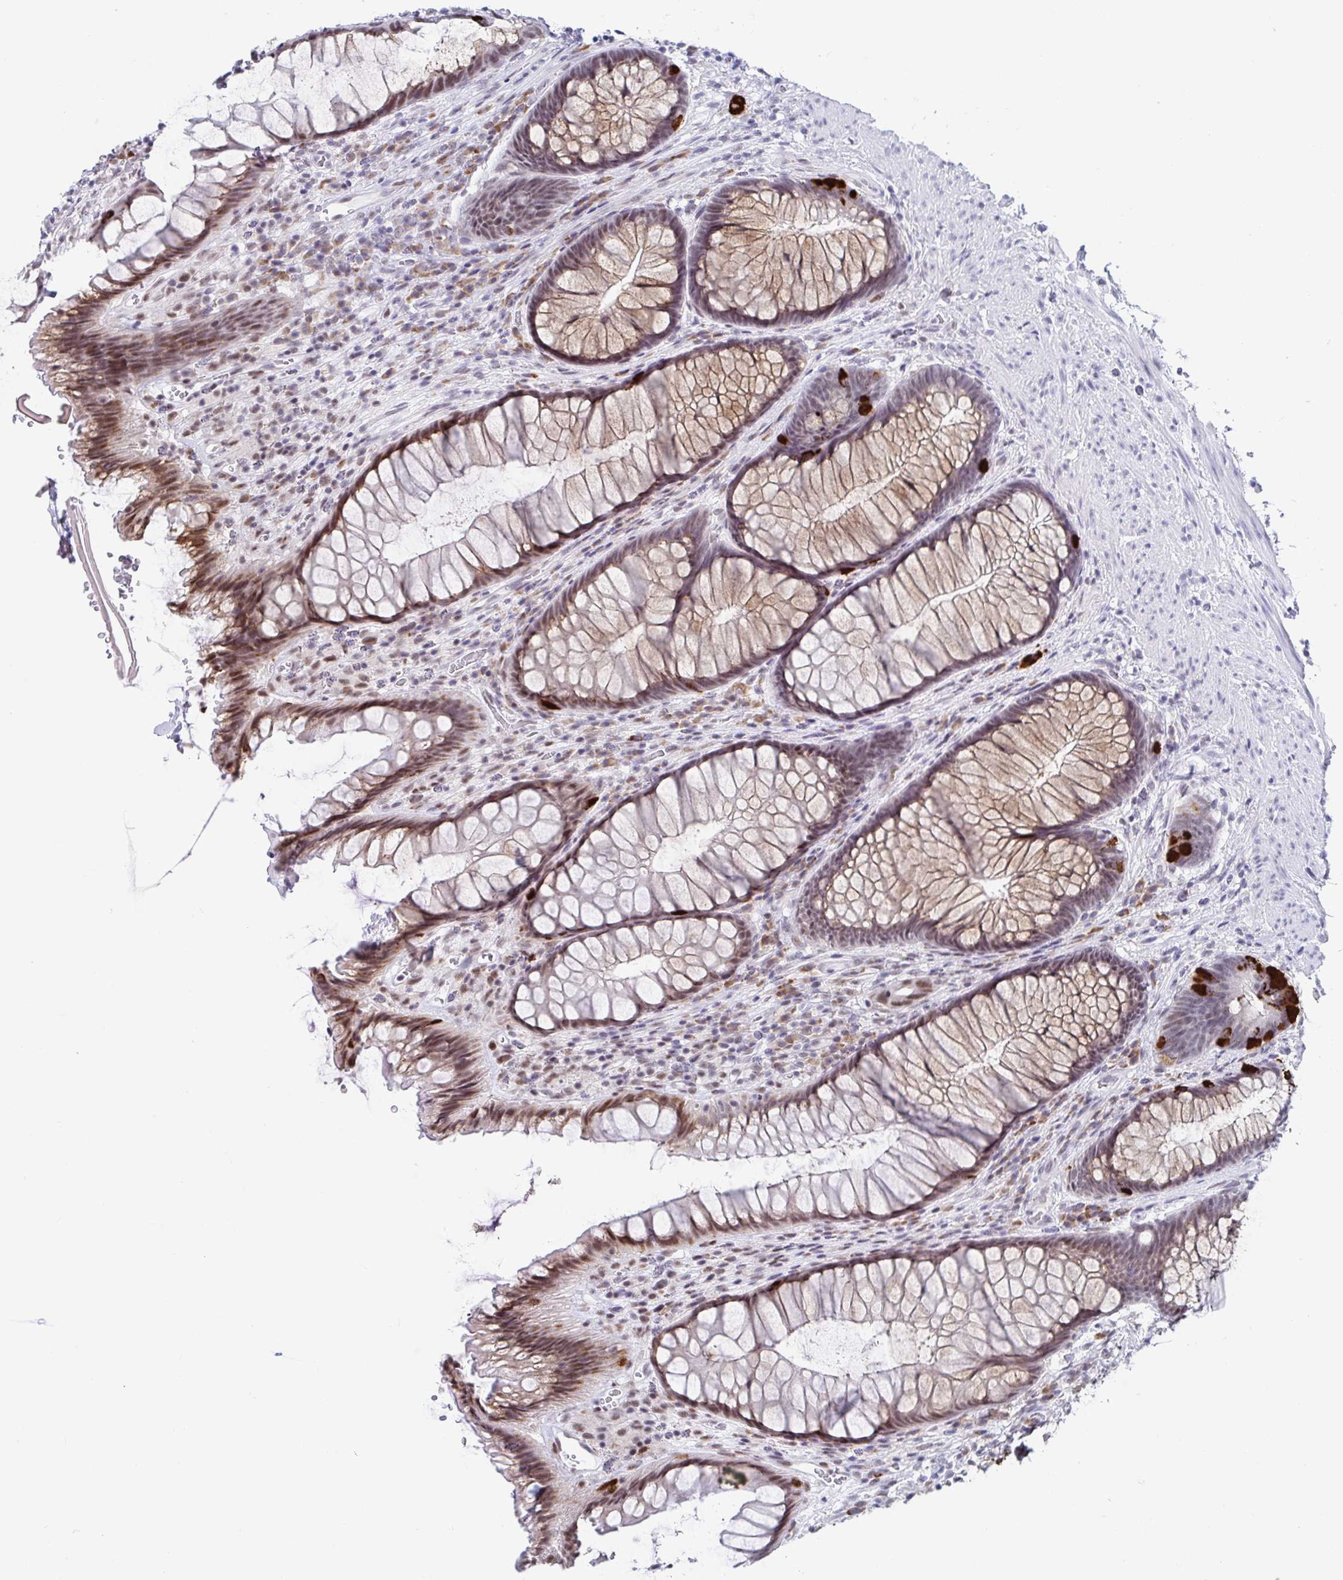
{"staining": {"intensity": "strong", "quantity": "25%-75%", "location": "cytoplasmic/membranous,nuclear"}, "tissue": "rectum", "cell_type": "Glandular cells", "image_type": "normal", "snomed": [{"axis": "morphology", "description": "Normal tissue, NOS"}, {"axis": "topography", "description": "Rectum"}], "caption": "Approximately 25%-75% of glandular cells in normal rectum exhibit strong cytoplasmic/membranous,nuclear protein positivity as visualized by brown immunohistochemical staining.", "gene": "WDR72", "patient": {"sex": "male", "age": 53}}